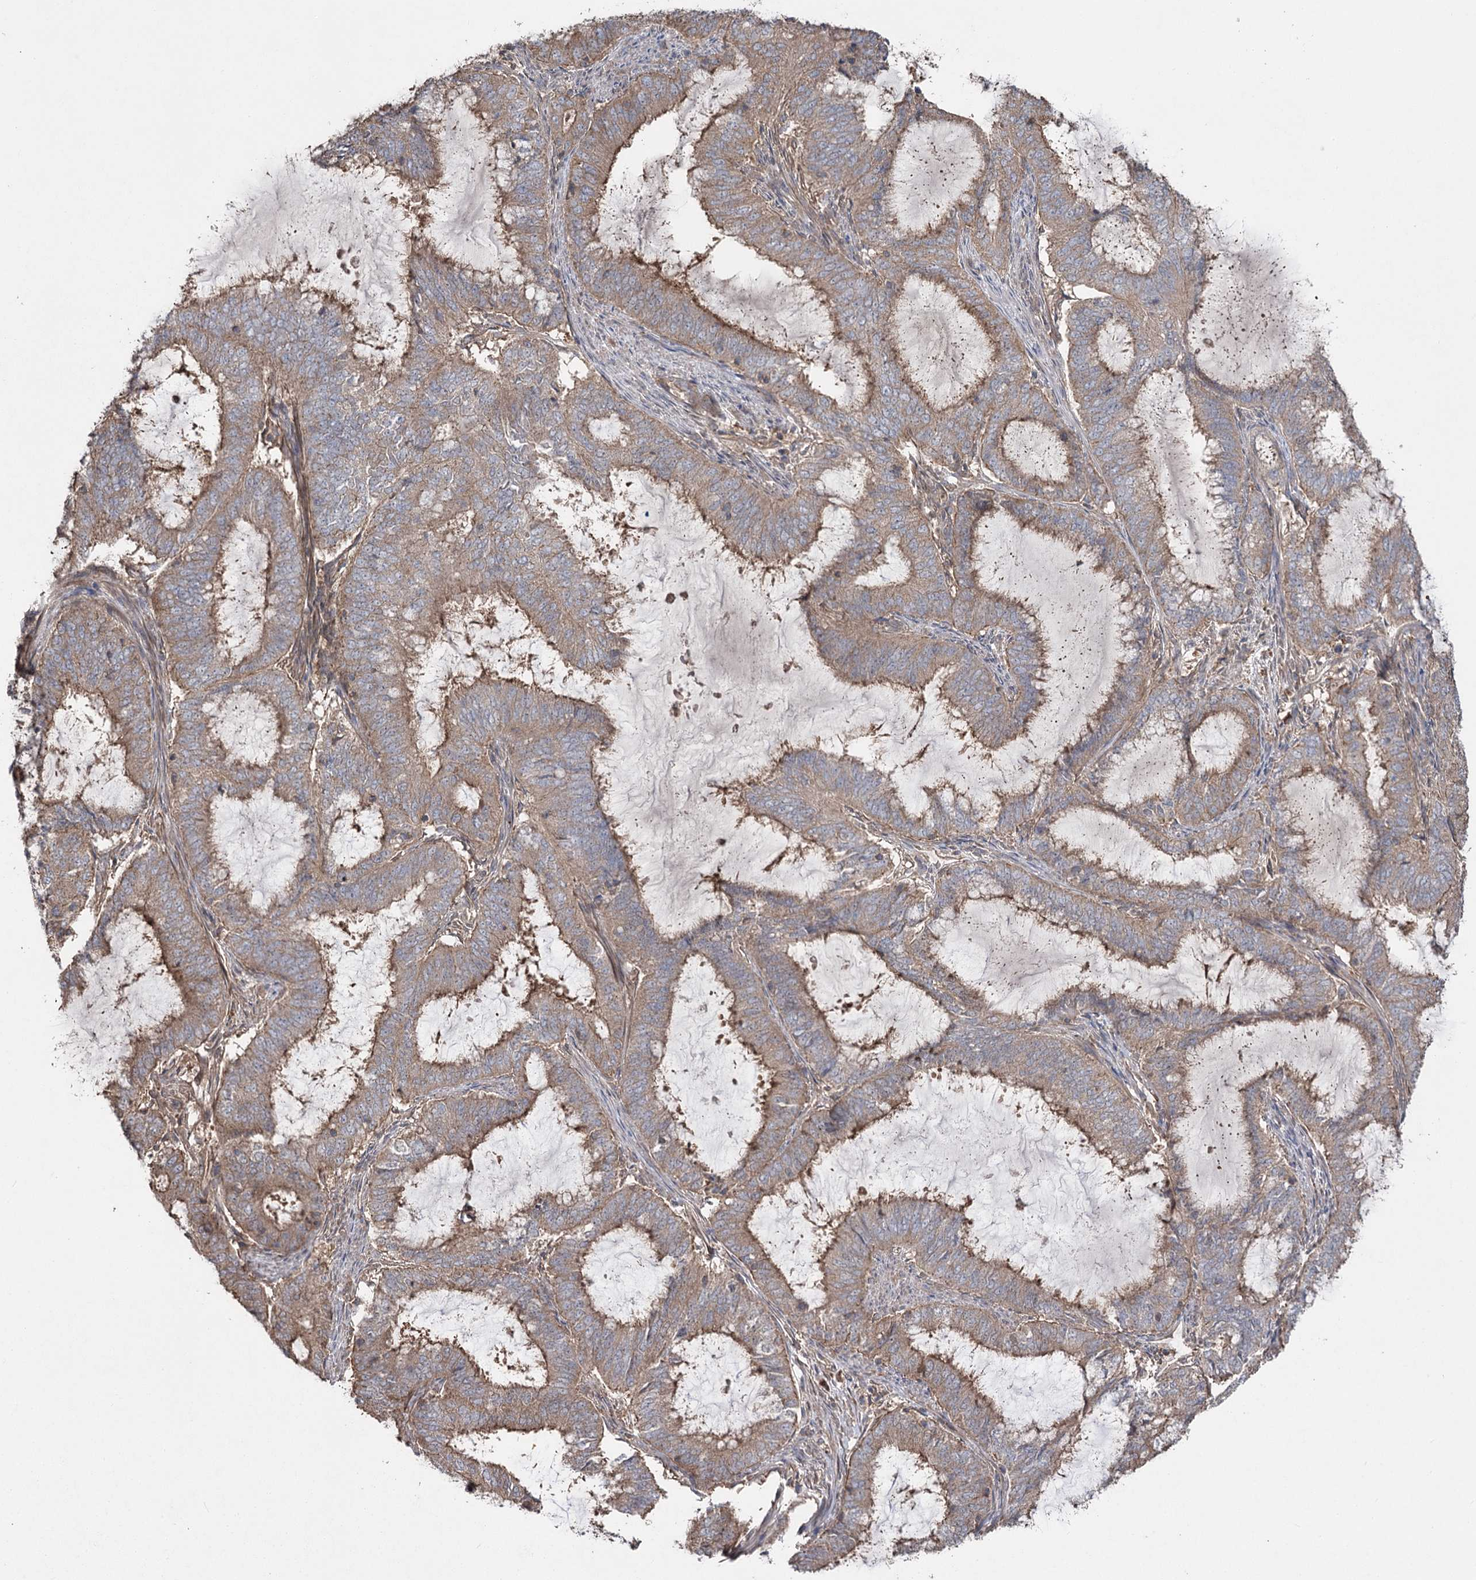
{"staining": {"intensity": "moderate", "quantity": ">75%", "location": "cytoplasmic/membranous"}, "tissue": "endometrial cancer", "cell_type": "Tumor cells", "image_type": "cancer", "snomed": [{"axis": "morphology", "description": "Adenocarcinoma, NOS"}, {"axis": "topography", "description": "Endometrium"}], "caption": "The image shows a brown stain indicating the presence of a protein in the cytoplasmic/membranous of tumor cells in endometrial cancer (adenocarcinoma). (Stains: DAB in brown, nuclei in blue, Microscopy: brightfield microscopy at high magnification).", "gene": "LARS2", "patient": {"sex": "female", "age": 51}}